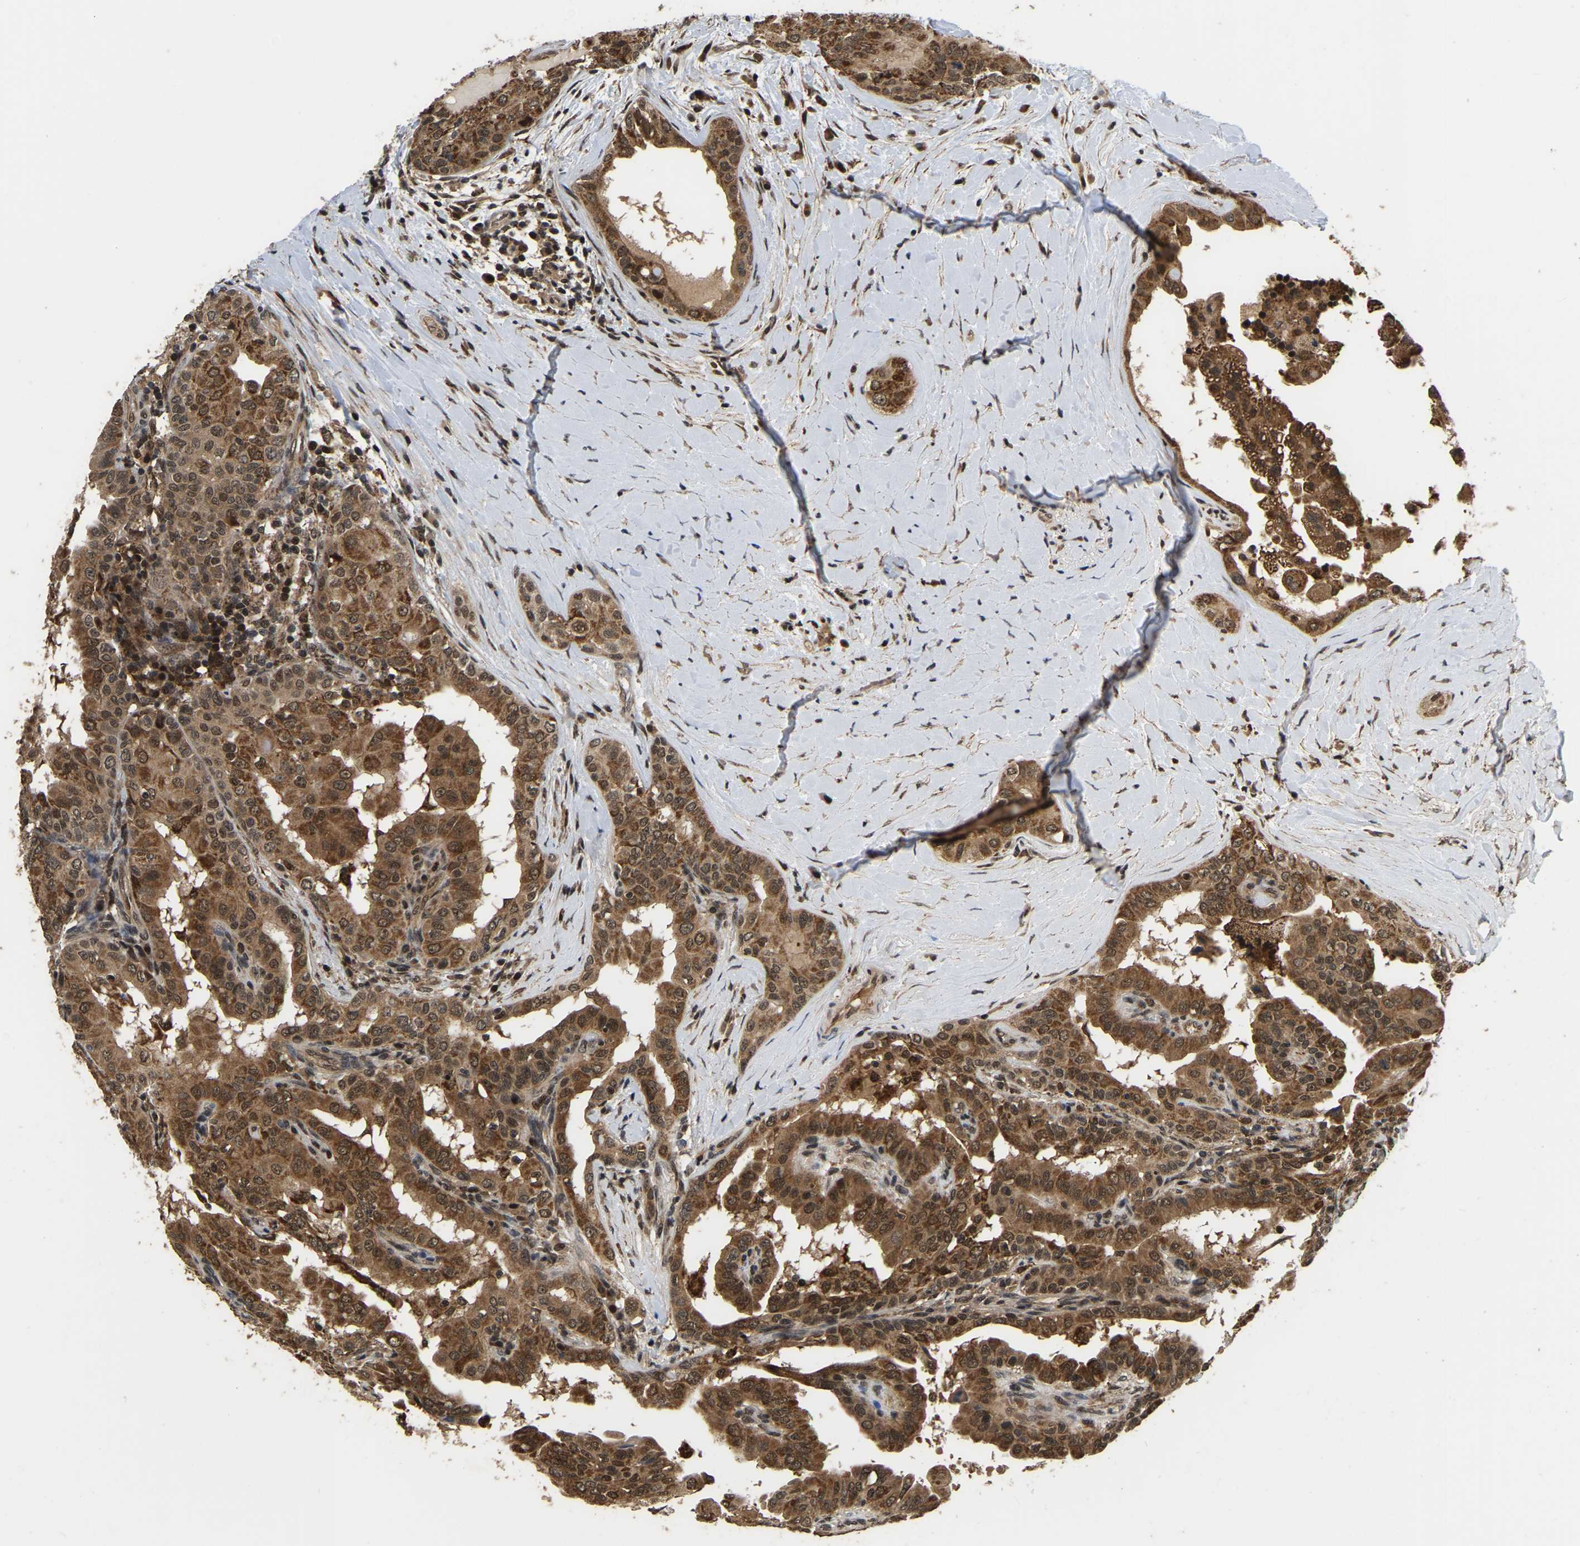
{"staining": {"intensity": "moderate", "quantity": ">75%", "location": "cytoplasmic/membranous,nuclear"}, "tissue": "thyroid cancer", "cell_type": "Tumor cells", "image_type": "cancer", "snomed": [{"axis": "morphology", "description": "Papillary adenocarcinoma, NOS"}, {"axis": "topography", "description": "Thyroid gland"}], "caption": "A high-resolution image shows immunohistochemistry (IHC) staining of thyroid cancer, which shows moderate cytoplasmic/membranous and nuclear expression in approximately >75% of tumor cells.", "gene": "CIAO1", "patient": {"sex": "male", "age": 33}}